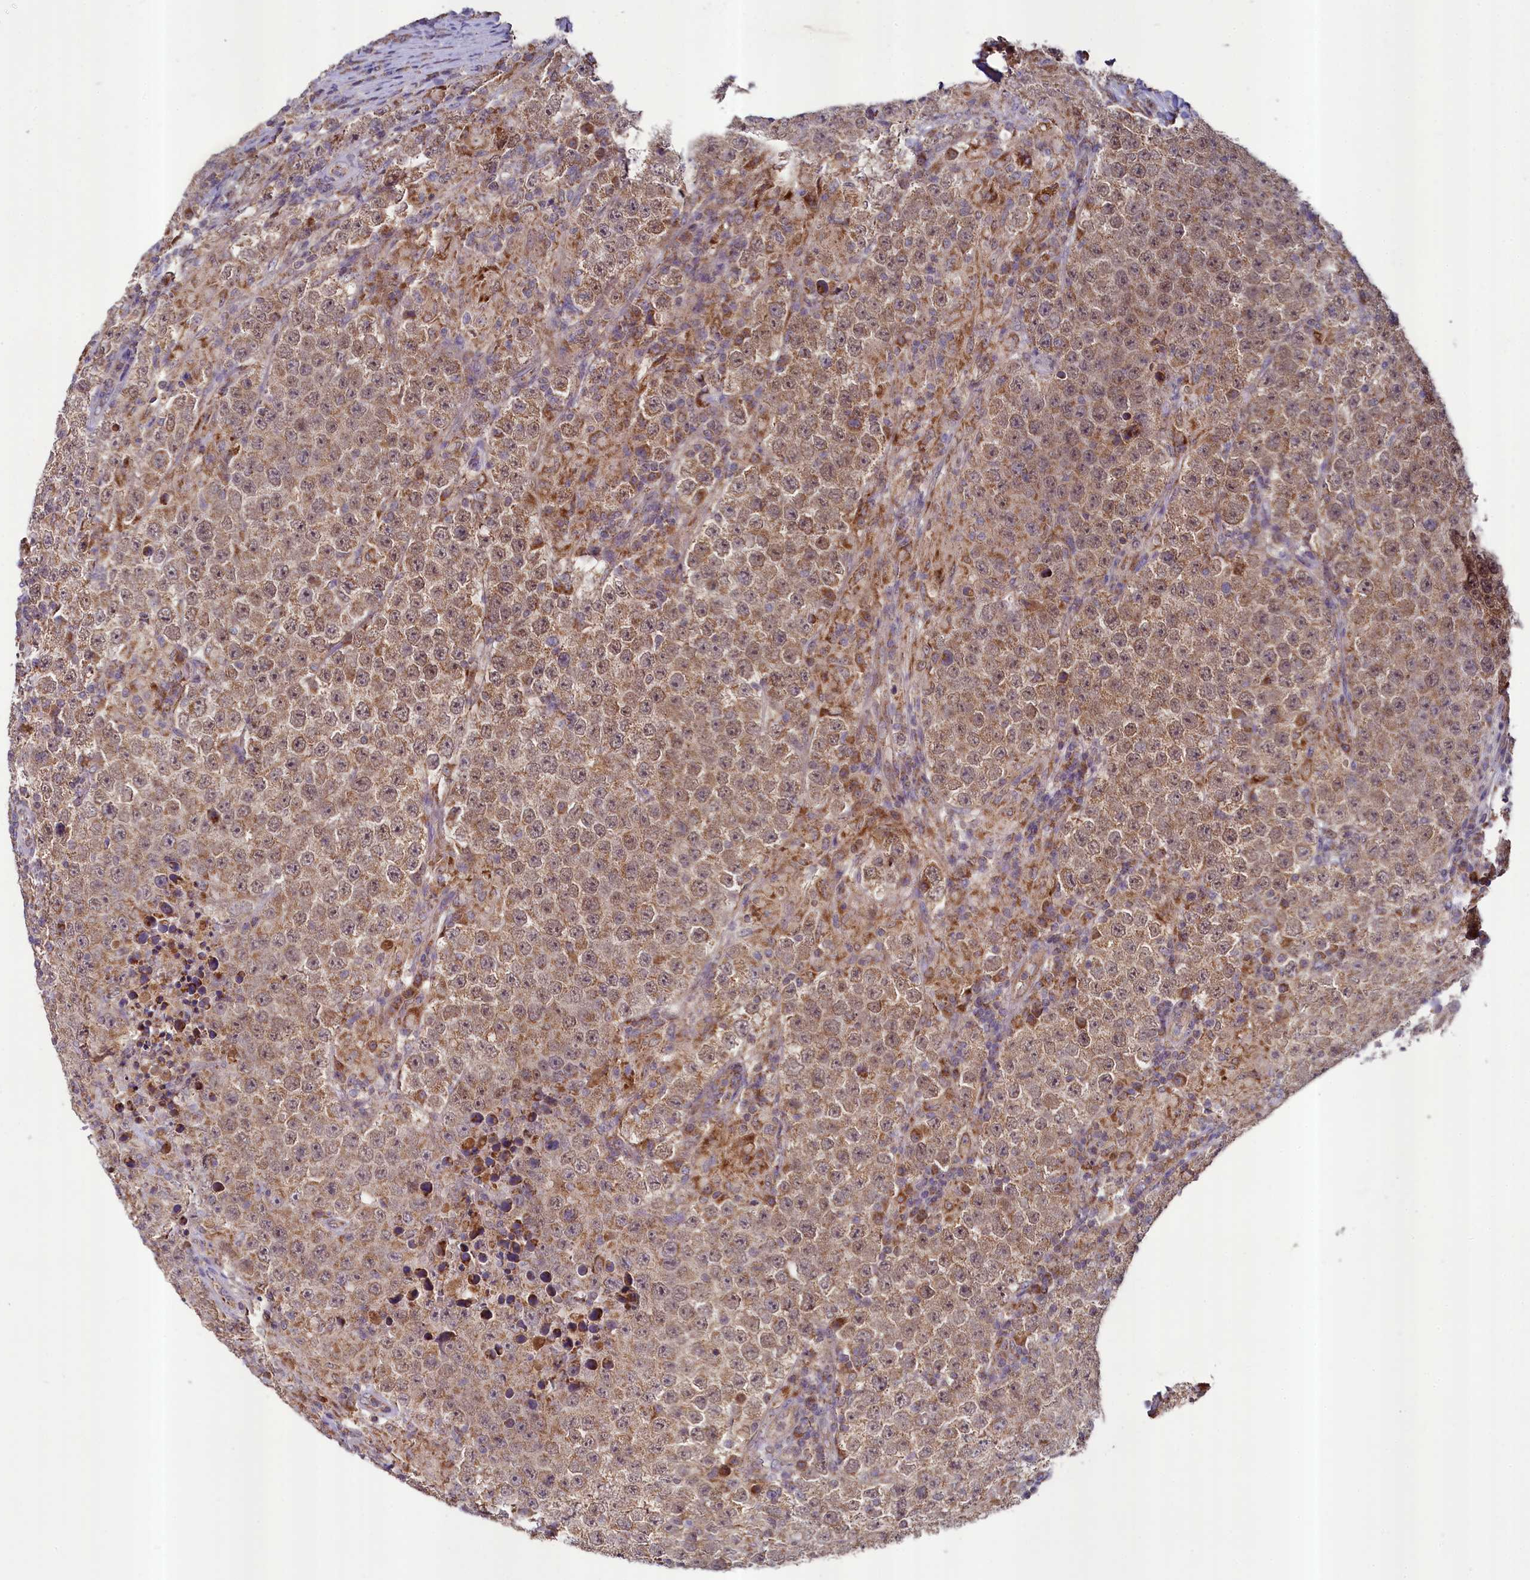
{"staining": {"intensity": "moderate", "quantity": ">75%", "location": "cytoplasmic/membranous"}, "tissue": "testis cancer", "cell_type": "Tumor cells", "image_type": "cancer", "snomed": [{"axis": "morphology", "description": "Normal tissue, NOS"}, {"axis": "morphology", "description": "Urothelial carcinoma, High grade"}, {"axis": "morphology", "description": "Seminoma, NOS"}, {"axis": "morphology", "description": "Carcinoma, Embryonal, NOS"}, {"axis": "topography", "description": "Urinary bladder"}, {"axis": "topography", "description": "Testis"}], "caption": "The photomicrograph demonstrates a brown stain indicating the presence of a protein in the cytoplasmic/membranous of tumor cells in testis urothelial carcinoma (high-grade). (IHC, brightfield microscopy, high magnification).", "gene": "METTL4", "patient": {"sex": "male", "age": 41}}